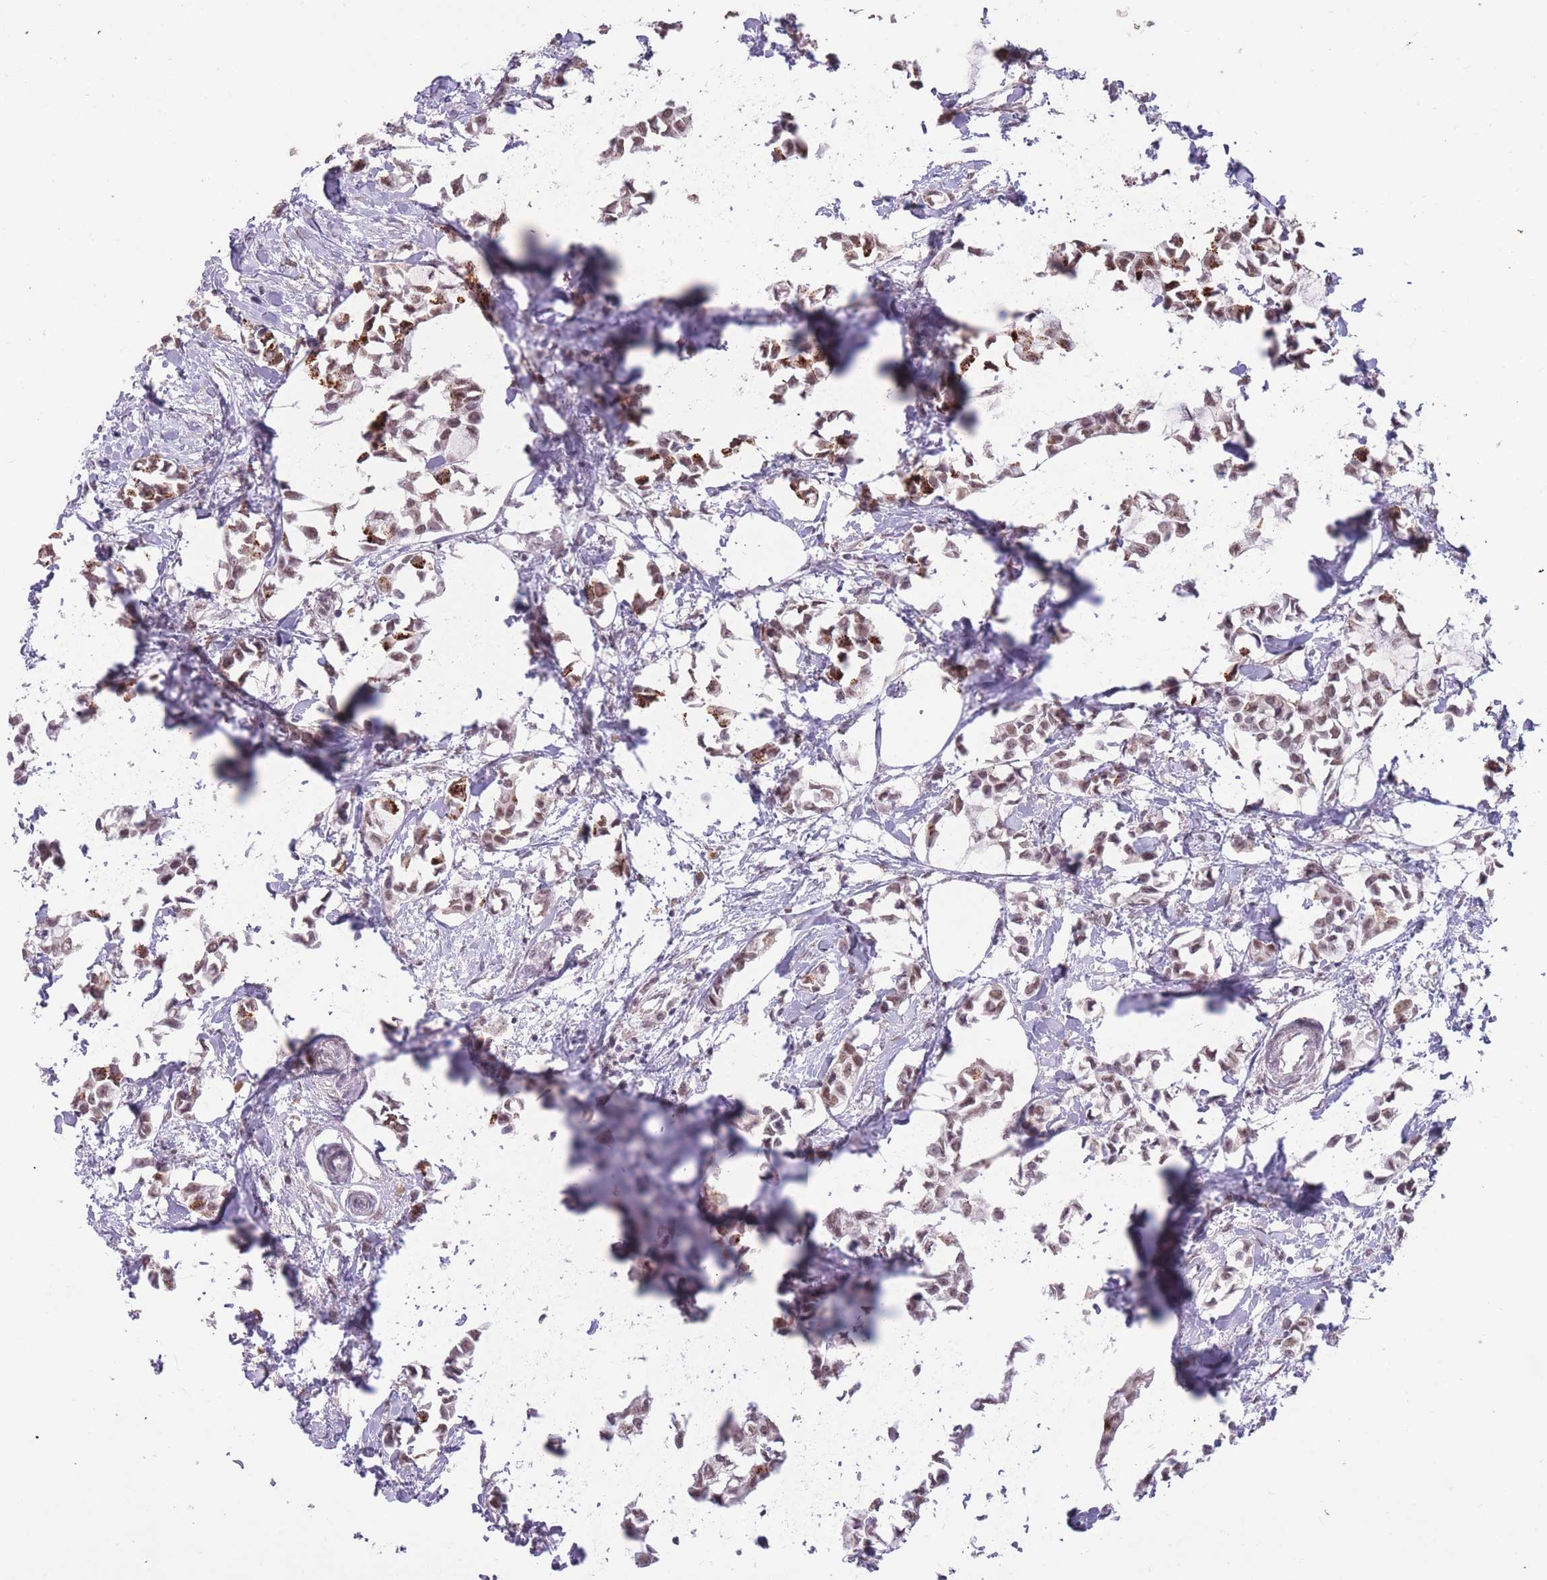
{"staining": {"intensity": "moderate", "quantity": ">75%", "location": "nuclear"}, "tissue": "breast cancer", "cell_type": "Tumor cells", "image_type": "cancer", "snomed": [{"axis": "morphology", "description": "Duct carcinoma"}, {"axis": "topography", "description": "Breast"}], "caption": "Infiltrating ductal carcinoma (breast) was stained to show a protein in brown. There is medium levels of moderate nuclear expression in approximately >75% of tumor cells. (brown staining indicates protein expression, while blue staining denotes nuclei).", "gene": "HNRNPUL1", "patient": {"sex": "female", "age": 73}}